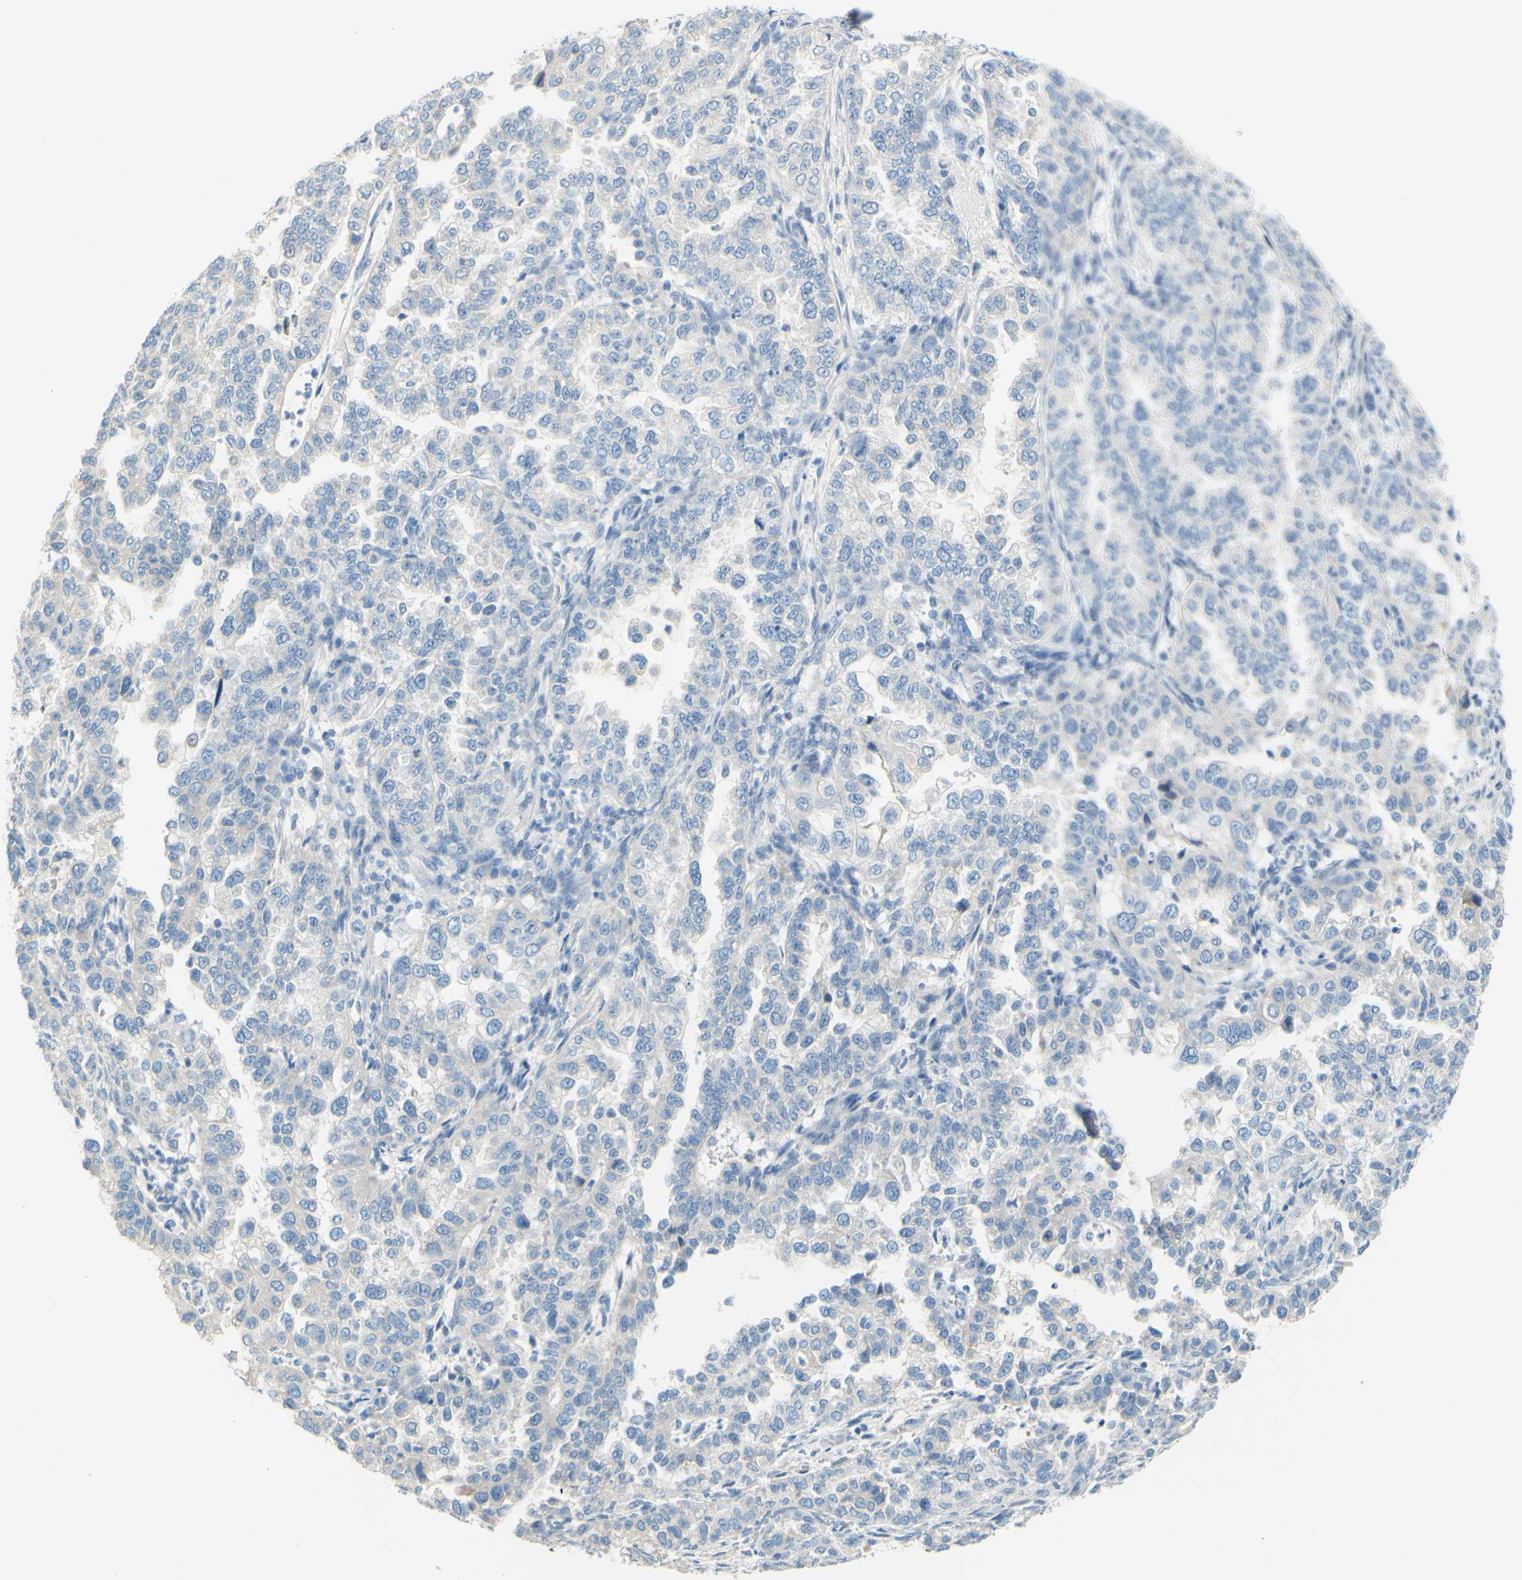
{"staining": {"intensity": "moderate", "quantity": "<25%", "location": "cytoplasmic/membranous"}, "tissue": "endometrial cancer", "cell_type": "Tumor cells", "image_type": "cancer", "snomed": [{"axis": "morphology", "description": "Adenocarcinoma, NOS"}, {"axis": "topography", "description": "Endometrium"}], "caption": "Immunohistochemistry micrograph of human endometrial cancer (adenocarcinoma) stained for a protein (brown), which displays low levels of moderate cytoplasmic/membranous positivity in approximately <25% of tumor cells.", "gene": "SLC1A2", "patient": {"sex": "female", "age": 85}}